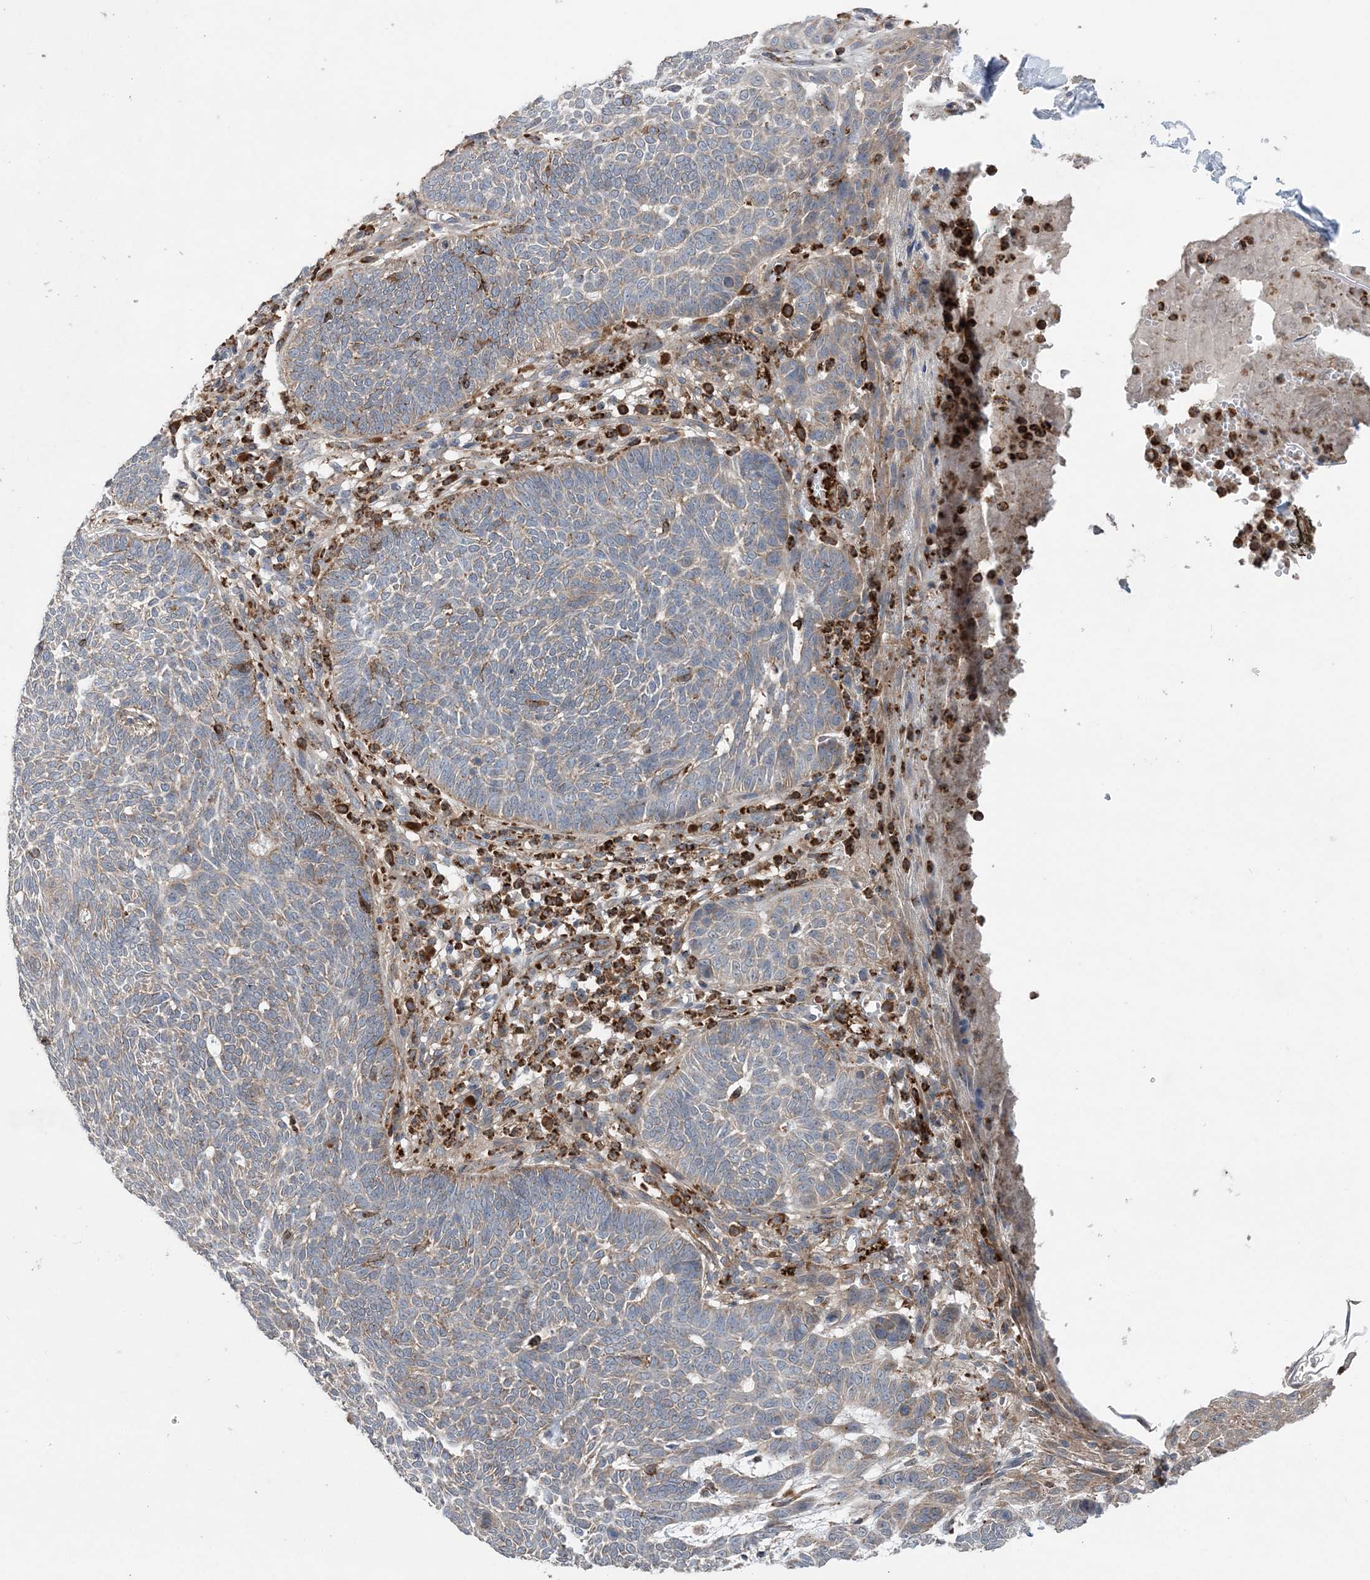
{"staining": {"intensity": "weak", "quantity": "<25%", "location": "cytoplasmic/membranous"}, "tissue": "skin cancer", "cell_type": "Tumor cells", "image_type": "cancer", "snomed": [{"axis": "morphology", "description": "Normal tissue, NOS"}, {"axis": "morphology", "description": "Basal cell carcinoma"}, {"axis": "topography", "description": "Skin"}], "caption": "Tumor cells show no significant positivity in skin cancer.", "gene": "PTTG1IP", "patient": {"sex": "male", "age": 64}}